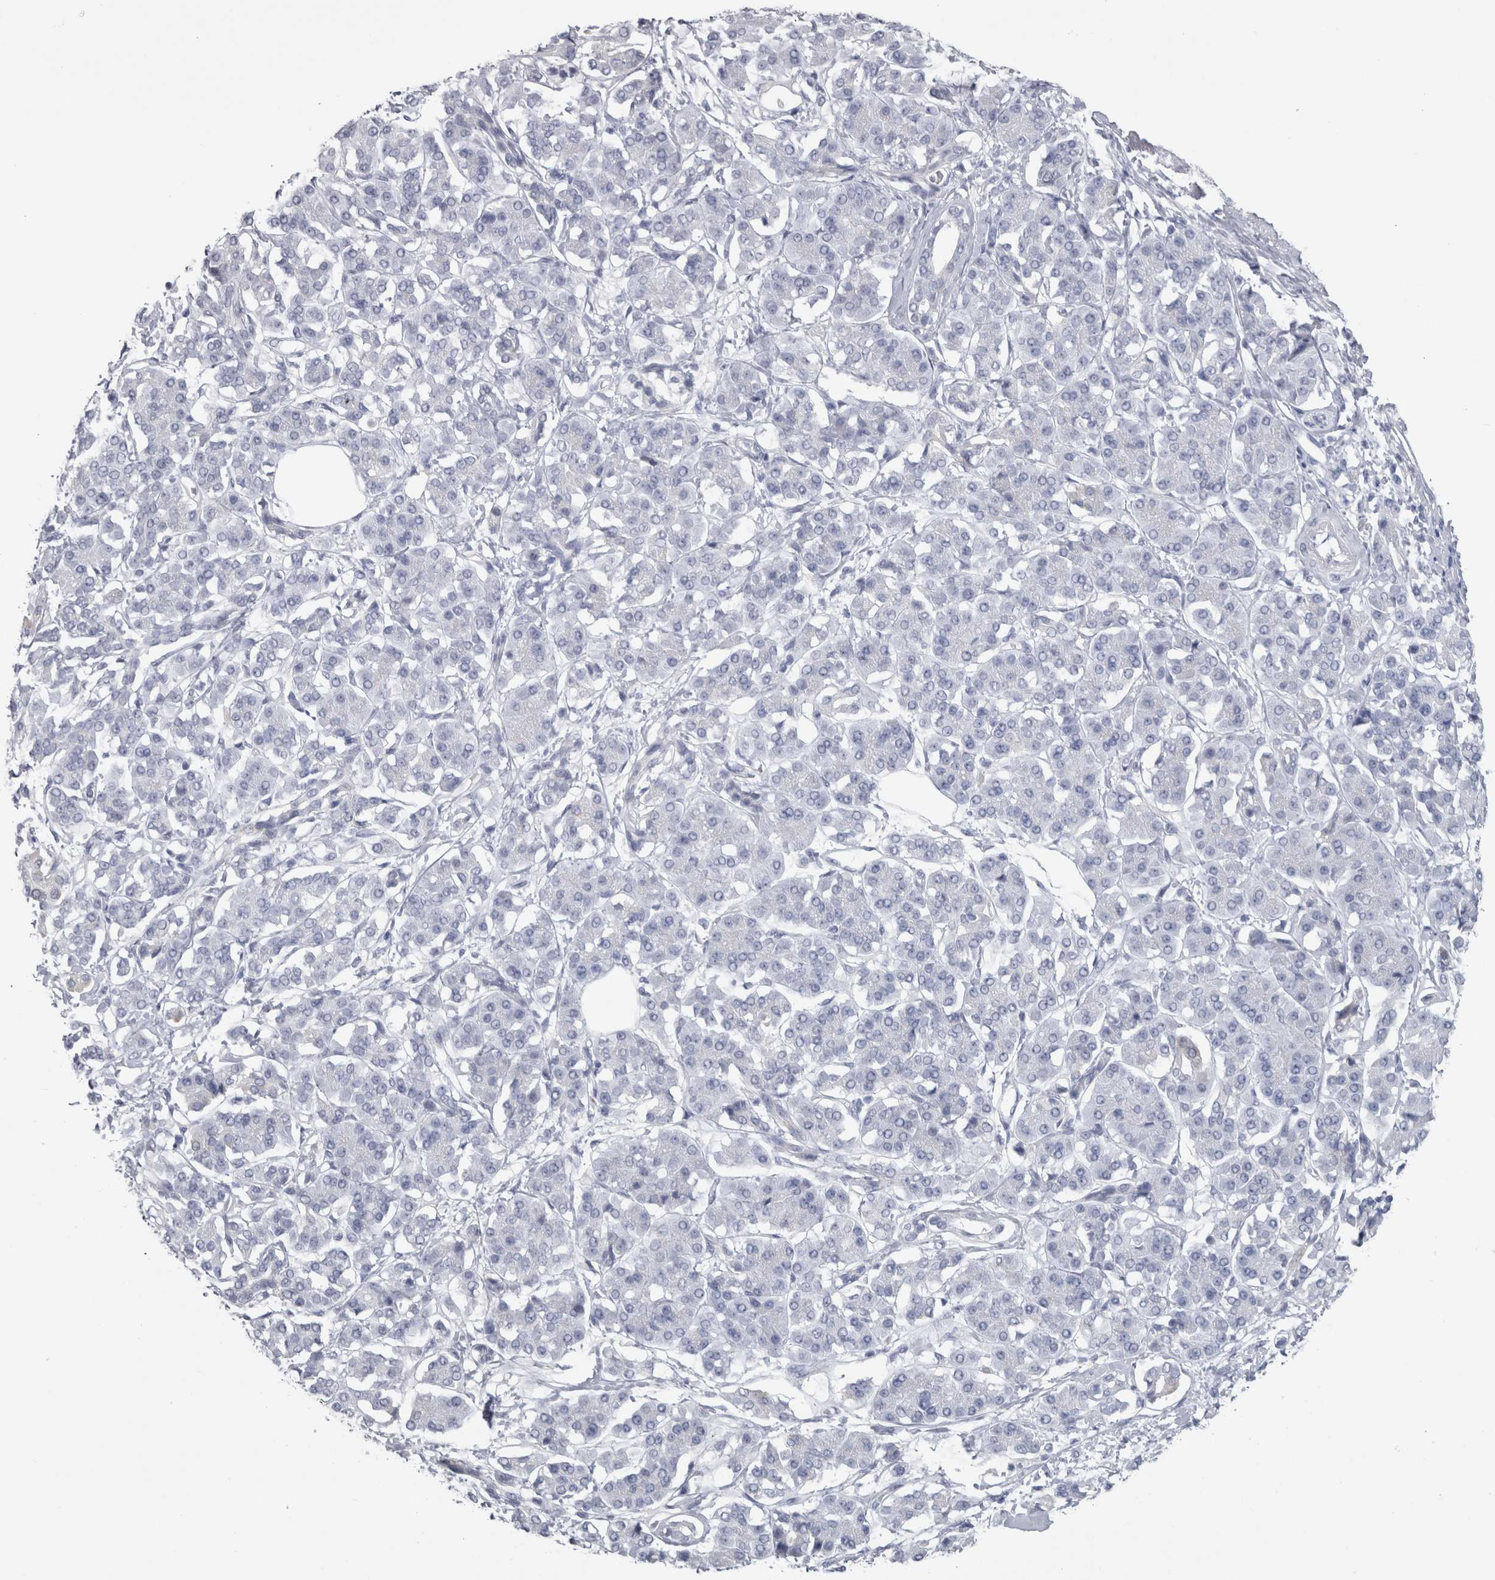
{"staining": {"intensity": "negative", "quantity": "none", "location": "none"}, "tissue": "pancreatic cancer", "cell_type": "Tumor cells", "image_type": "cancer", "snomed": [{"axis": "morphology", "description": "Adenocarcinoma, NOS"}, {"axis": "topography", "description": "Pancreas"}], "caption": "High magnification brightfield microscopy of pancreatic cancer (adenocarcinoma) stained with DAB (3,3'-diaminobenzidine) (brown) and counterstained with hematoxylin (blue): tumor cells show no significant positivity.", "gene": "MSMB", "patient": {"sex": "female", "age": 56}}